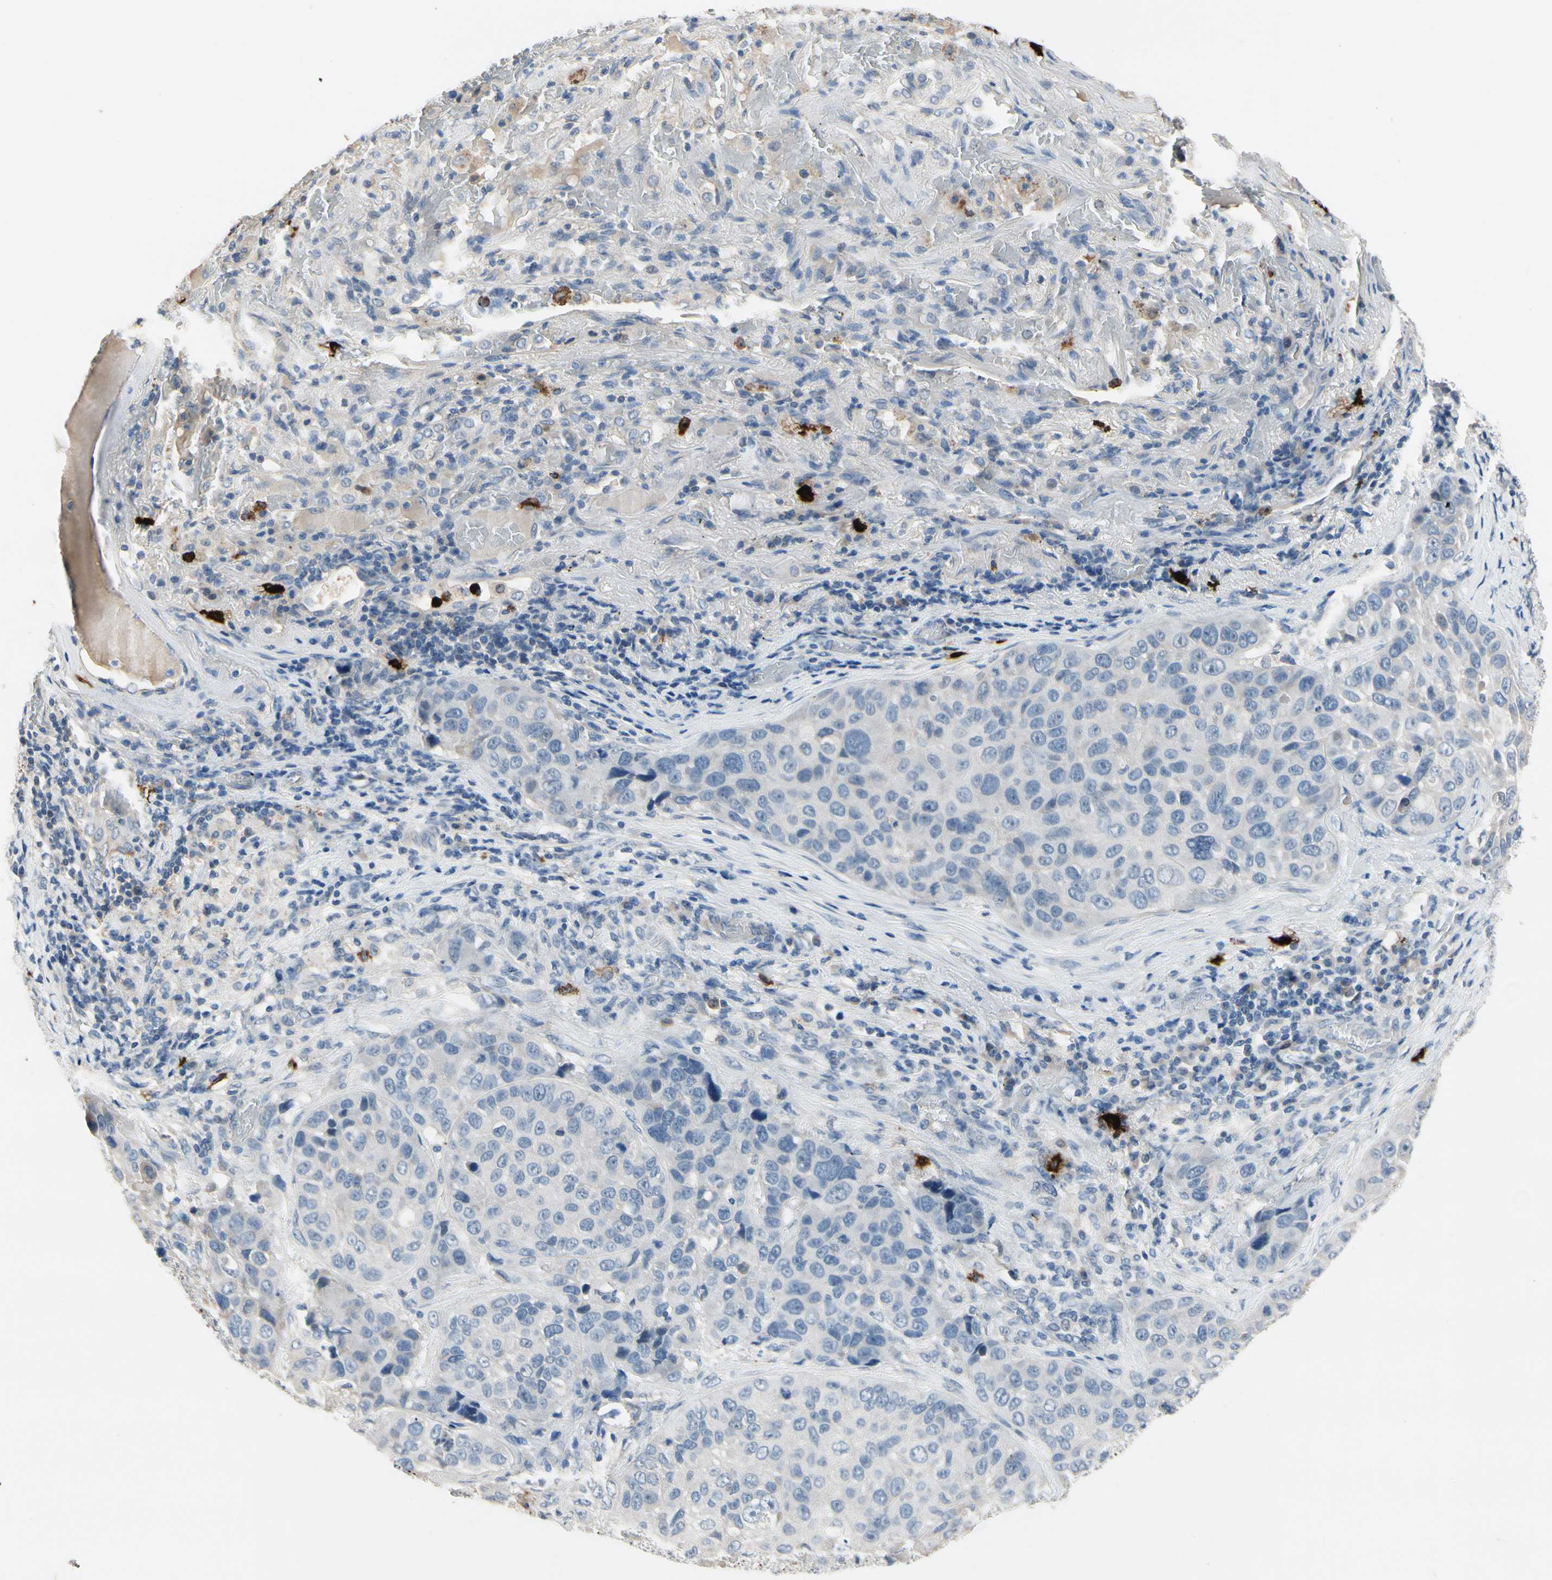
{"staining": {"intensity": "negative", "quantity": "none", "location": "none"}, "tissue": "lung cancer", "cell_type": "Tumor cells", "image_type": "cancer", "snomed": [{"axis": "morphology", "description": "Squamous cell carcinoma, NOS"}, {"axis": "topography", "description": "Lung"}], "caption": "This is a image of immunohistochemistry staining of squamous cell carcinoma (lung), which shows no staining in tumor cells. (Immunohistochemistry, brightfield microscopy, high magnification).", "gene": "CPA3", "patient": {"sex": "male", "age": 57}}